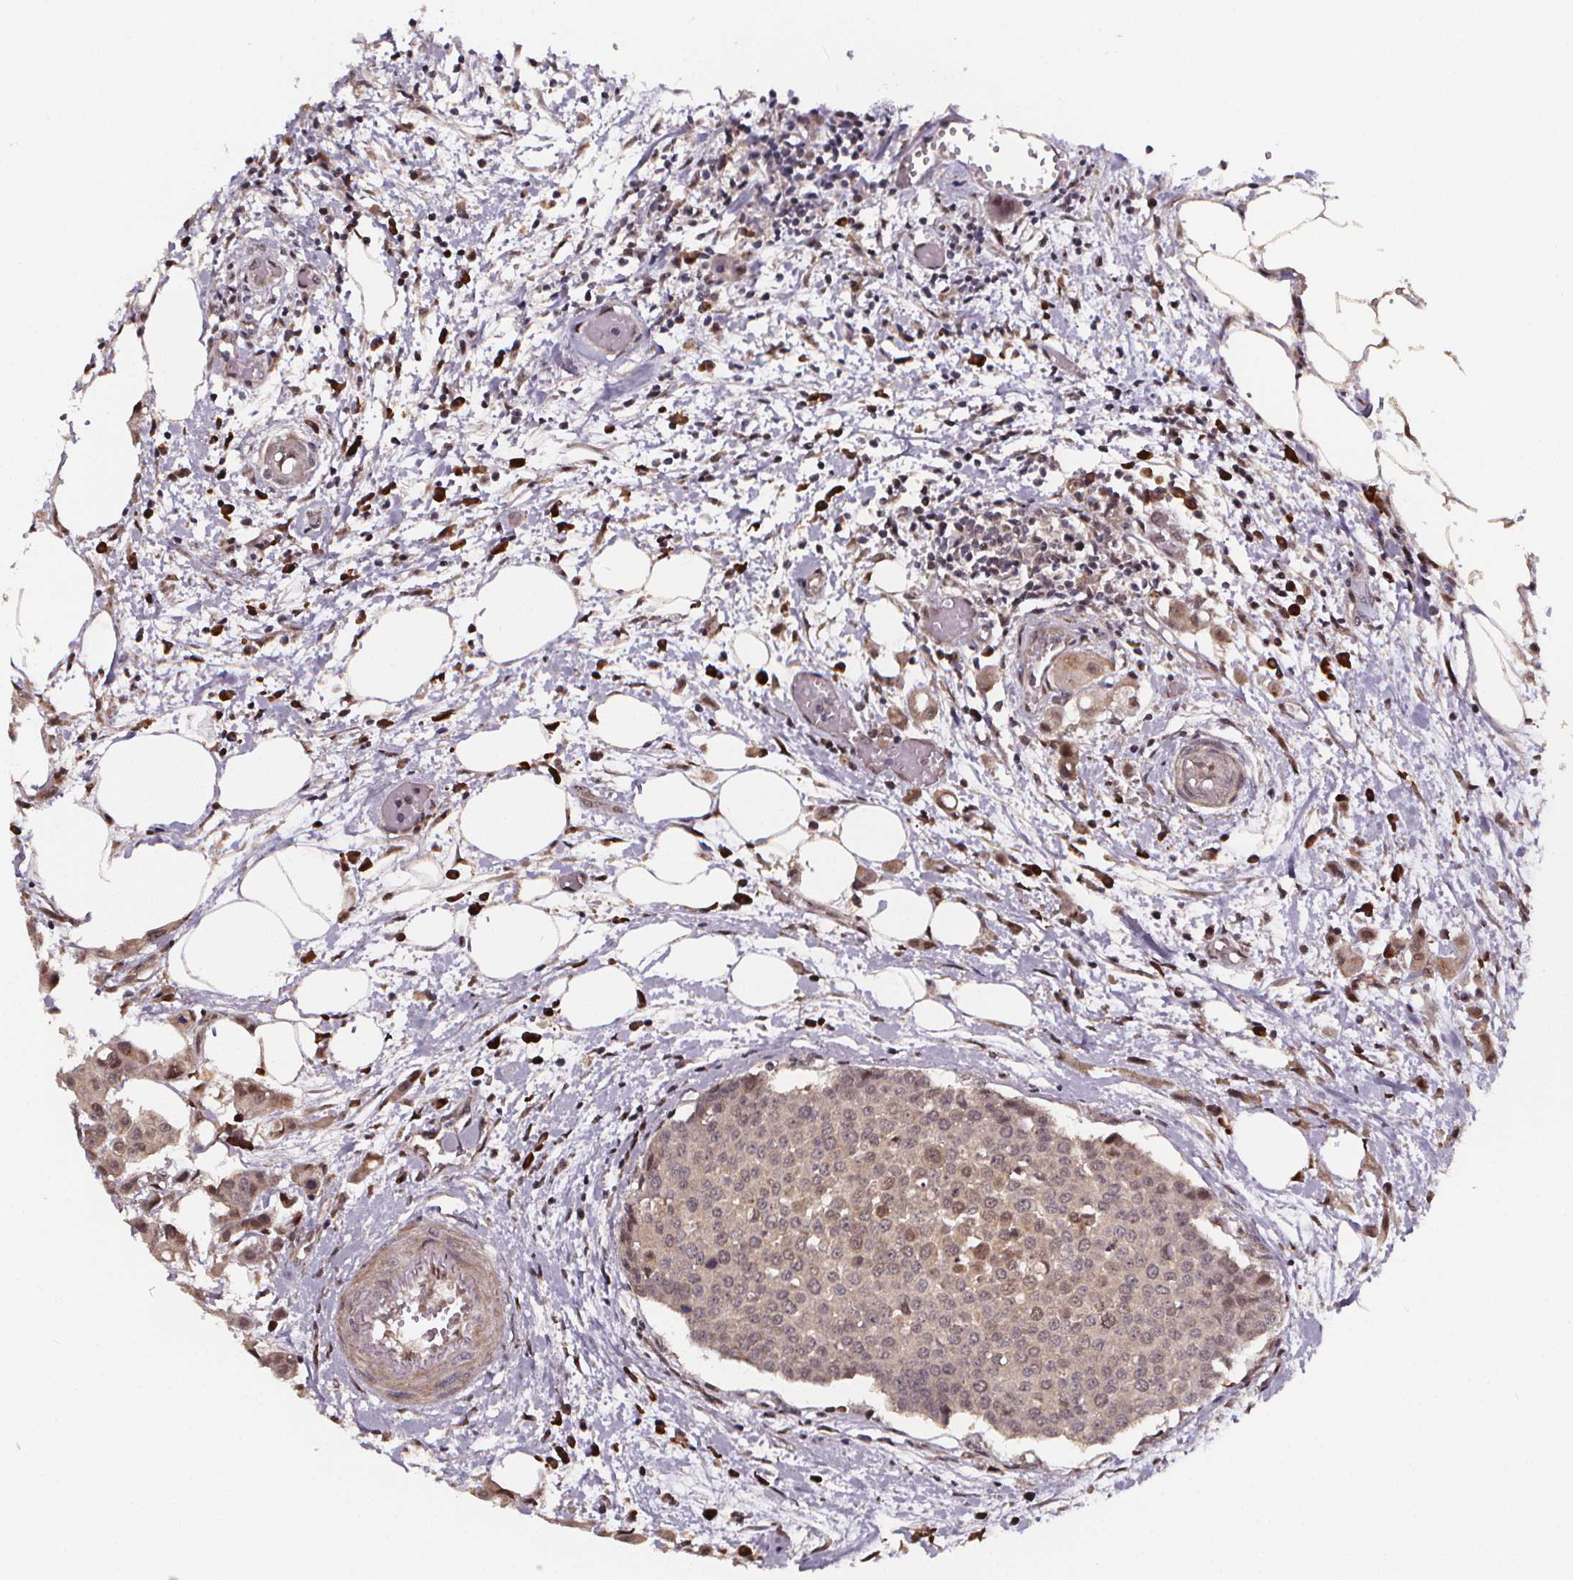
{"staining": {"intensity": "weak", "quantity": "<25%", "location": "nuclear"}, "tissue": "carcinoid", "cell_type": "Tumor cells", "image_type": "cancer", "snomed": [{"axis": "morphology", "description": "Carcinoid, malignant, NOS"}, {"axis": "topography", "description": "Colon"}], "caption": "Image shows no significant protein expression in tumor cells of carcinoid (malignant).", "gene": "DDIT3", "patient": {"sex": "male", "age": 81}}